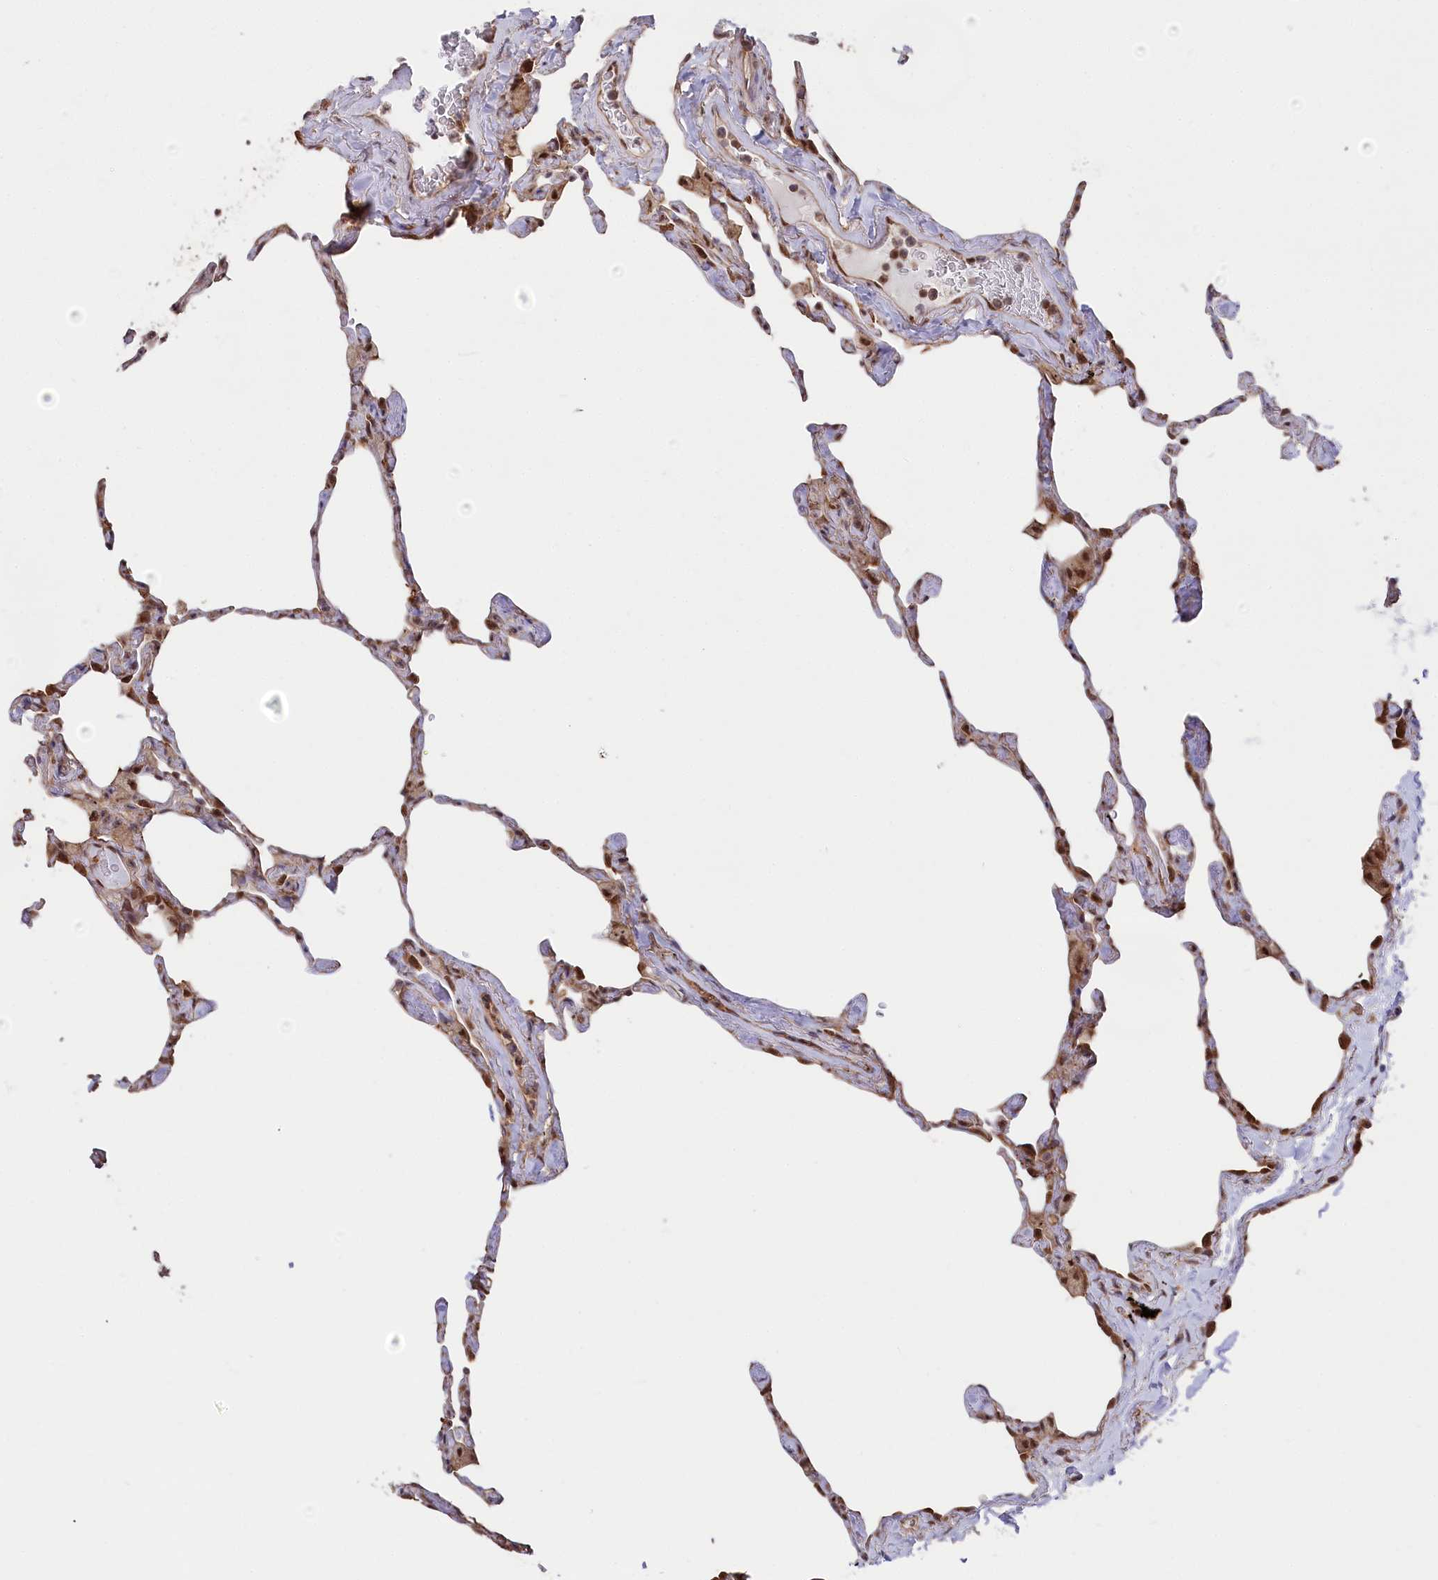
{"staining": {"intensity": "moderate", "quantity": ">75%", "location": "nuclear"}, "tissue": "lung", "cell_type": "Alveolar cells", "image_type": "normal", "snomed": [{"axis": "morphology", "description": "Normal tissue, NOS"}, {"axis": "topography", "description": "Lung"}], "caption": "Human lung stained for a protein (brown) demonstrates moderate nuclear positive expression in about >75% of alveolar cells.", "gene": "PSMA1", "patient": {"sex": "male", "age": 65}}